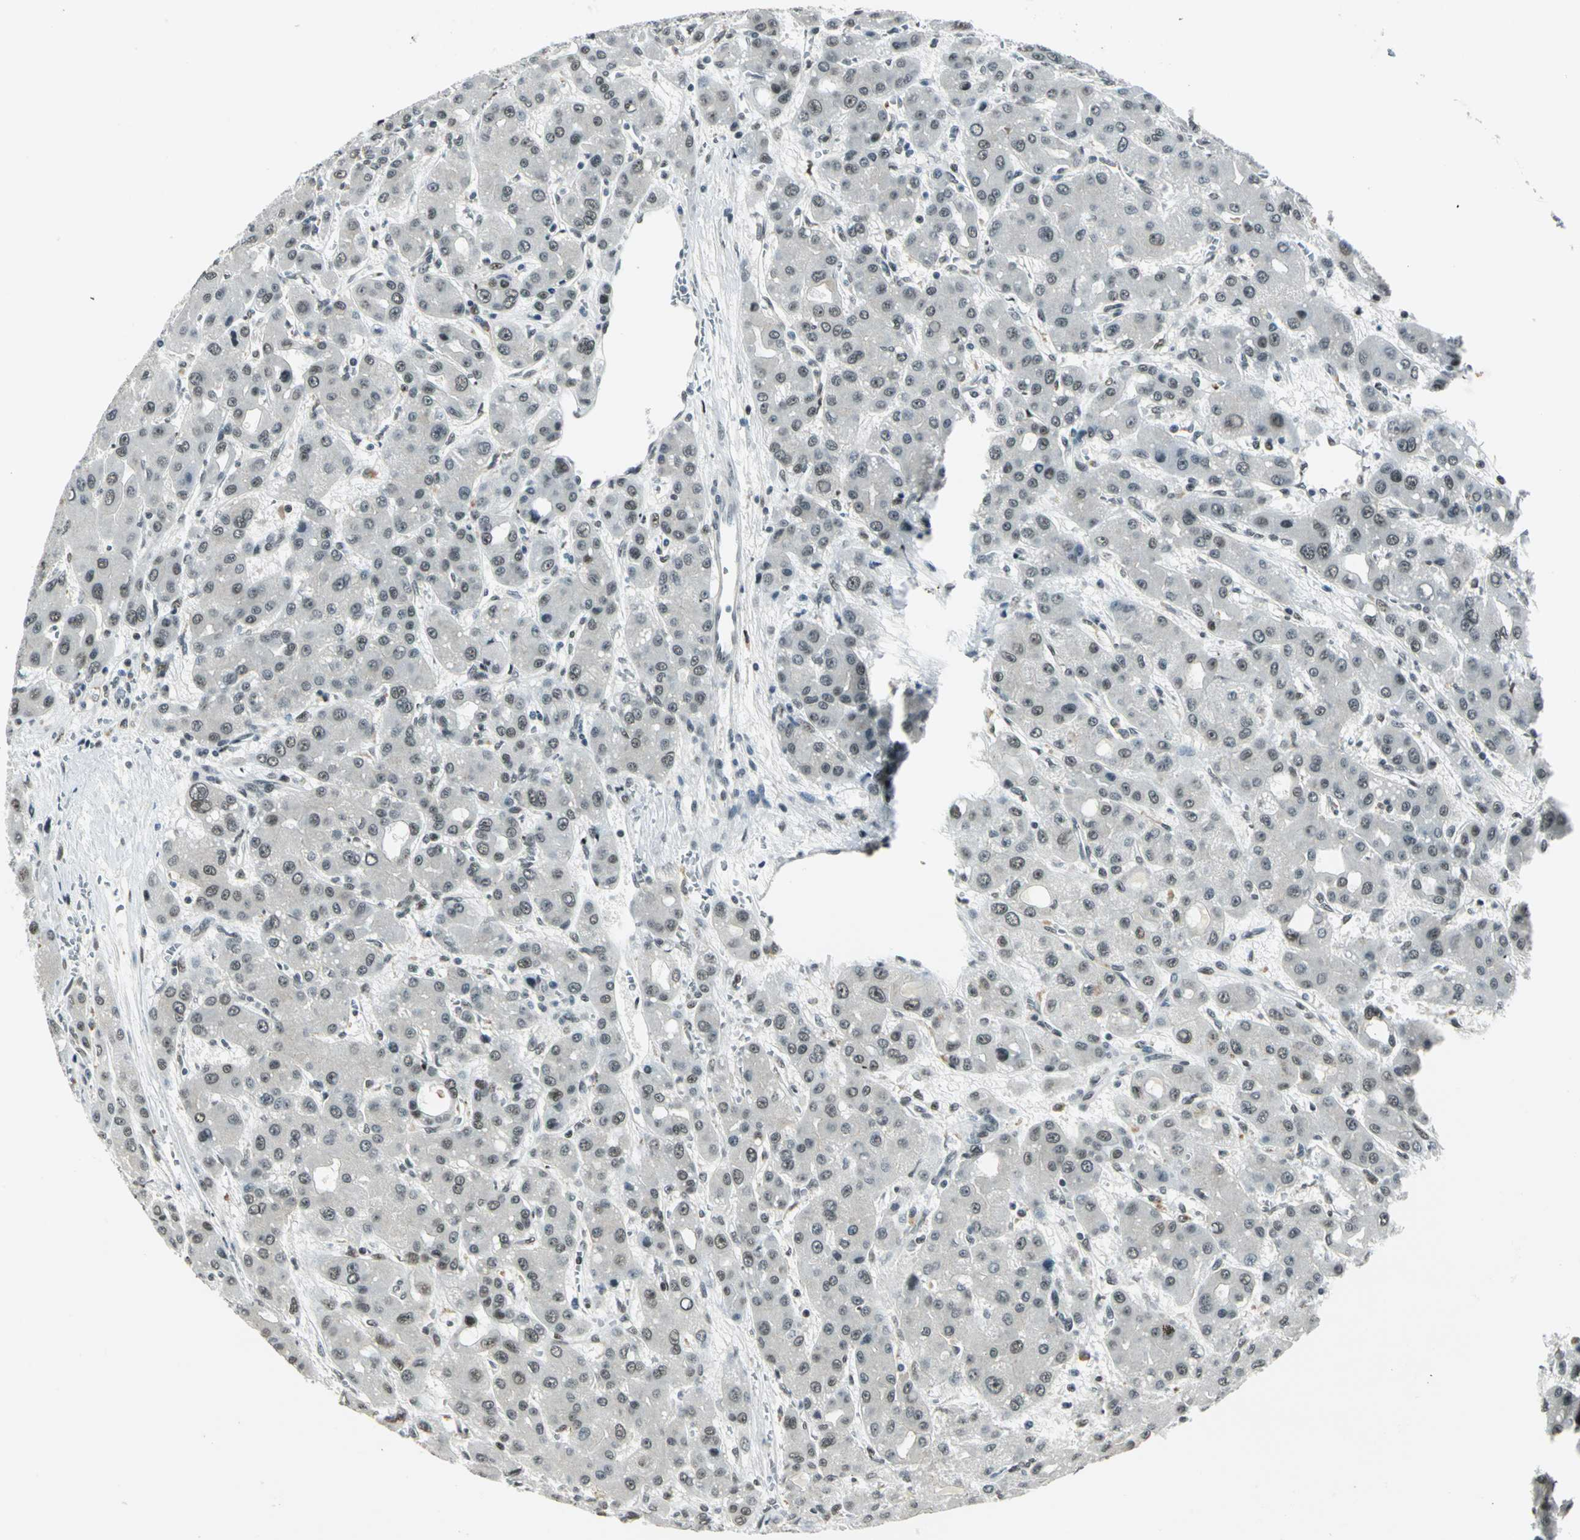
{"staining": {"intensity": "moderate", "quantity": ">75%", "location": "nuclear"}, "tissue": "liver cancer", "cell_type": "Tumor cells", "image_type": "cancer", "snomed": [{"axis": "morphology", "description": "Carcinoma, Hepatocellular, NOS"}, {"axis": "topography", "description": "Liver"}], "caption": "An image of hepatocellular carcinoma (liver) stained for a protein displays moderate nuclear brown staining in tumor cells.", "gene": "KAT6B", "patient": {"sex": "male", "age": 55}}